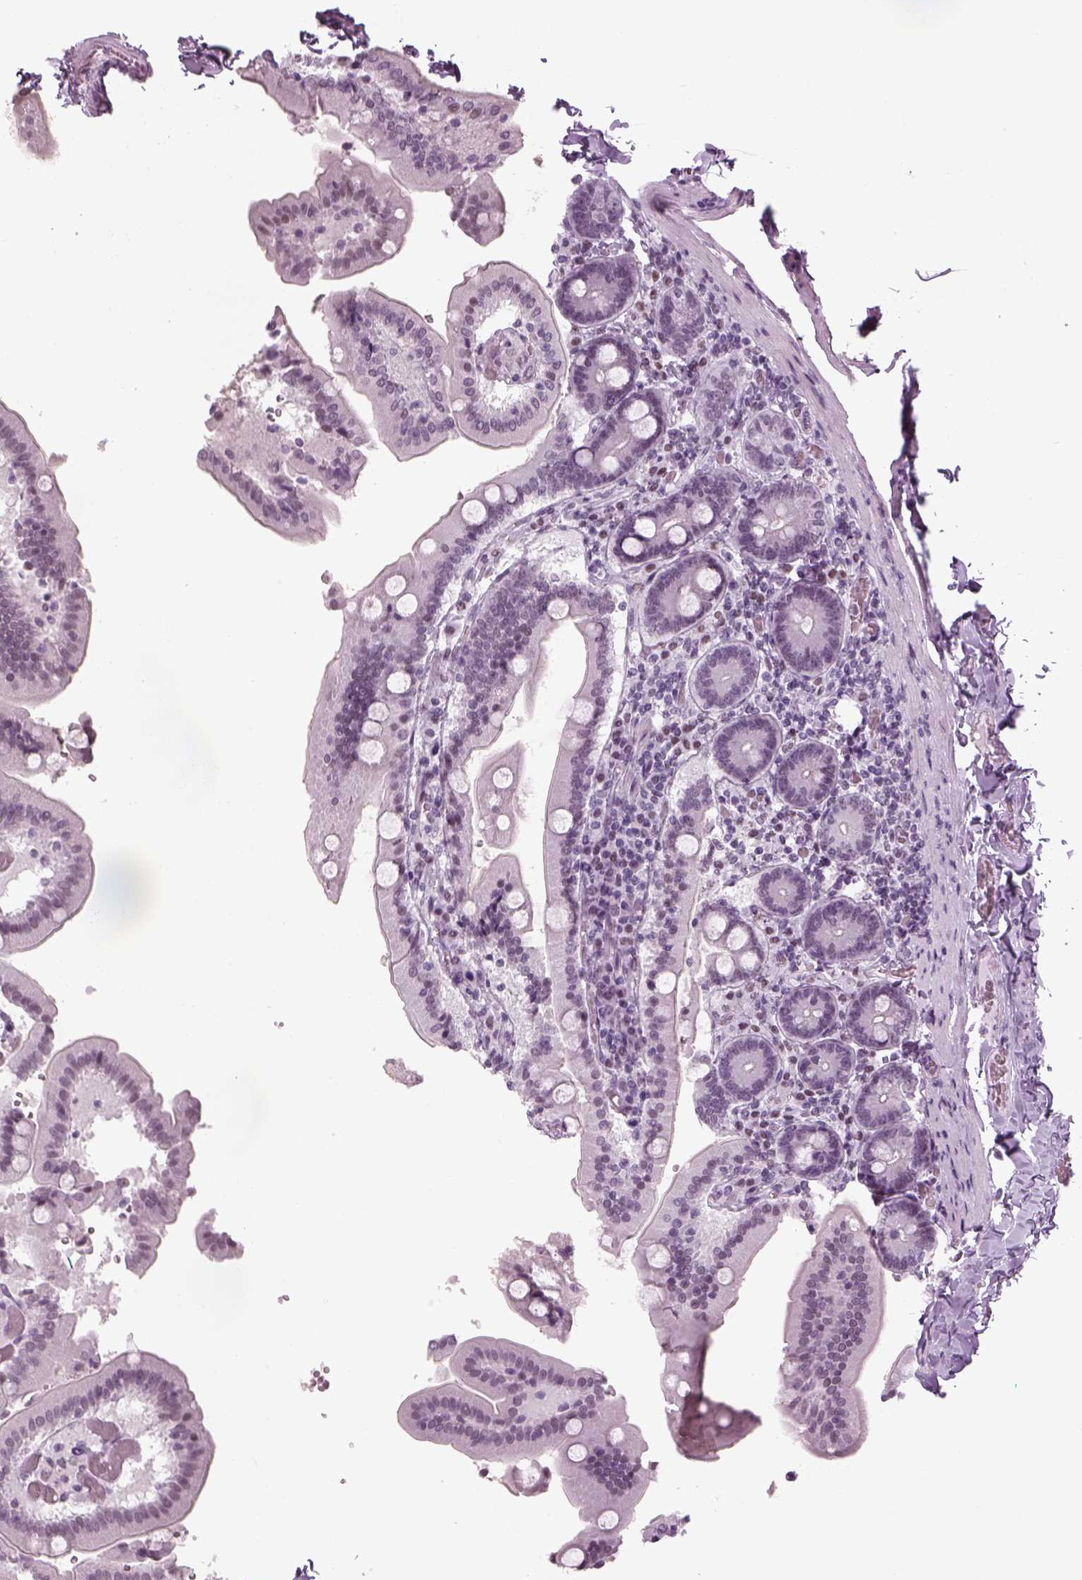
{"staining": {"intensity": "negative", "quantity": "none", "location": "none"}, "tissue": "duodenum", "cell_type": "Glandular cells", "image_type": "normal", "snomed": [{"axis": "morphology", "description": "Normal tissue, NOS"}, {"axis": "topography", "description": "Duodenum"}], "caption": "Immunohistochemistry (IHC) histopathology image of normal duodenum: human duodenum stained with DAB displays no significant protein staining in glandular cells.", "gene": "KCNG2", "patient": {"sex": "female", "age": 62}}